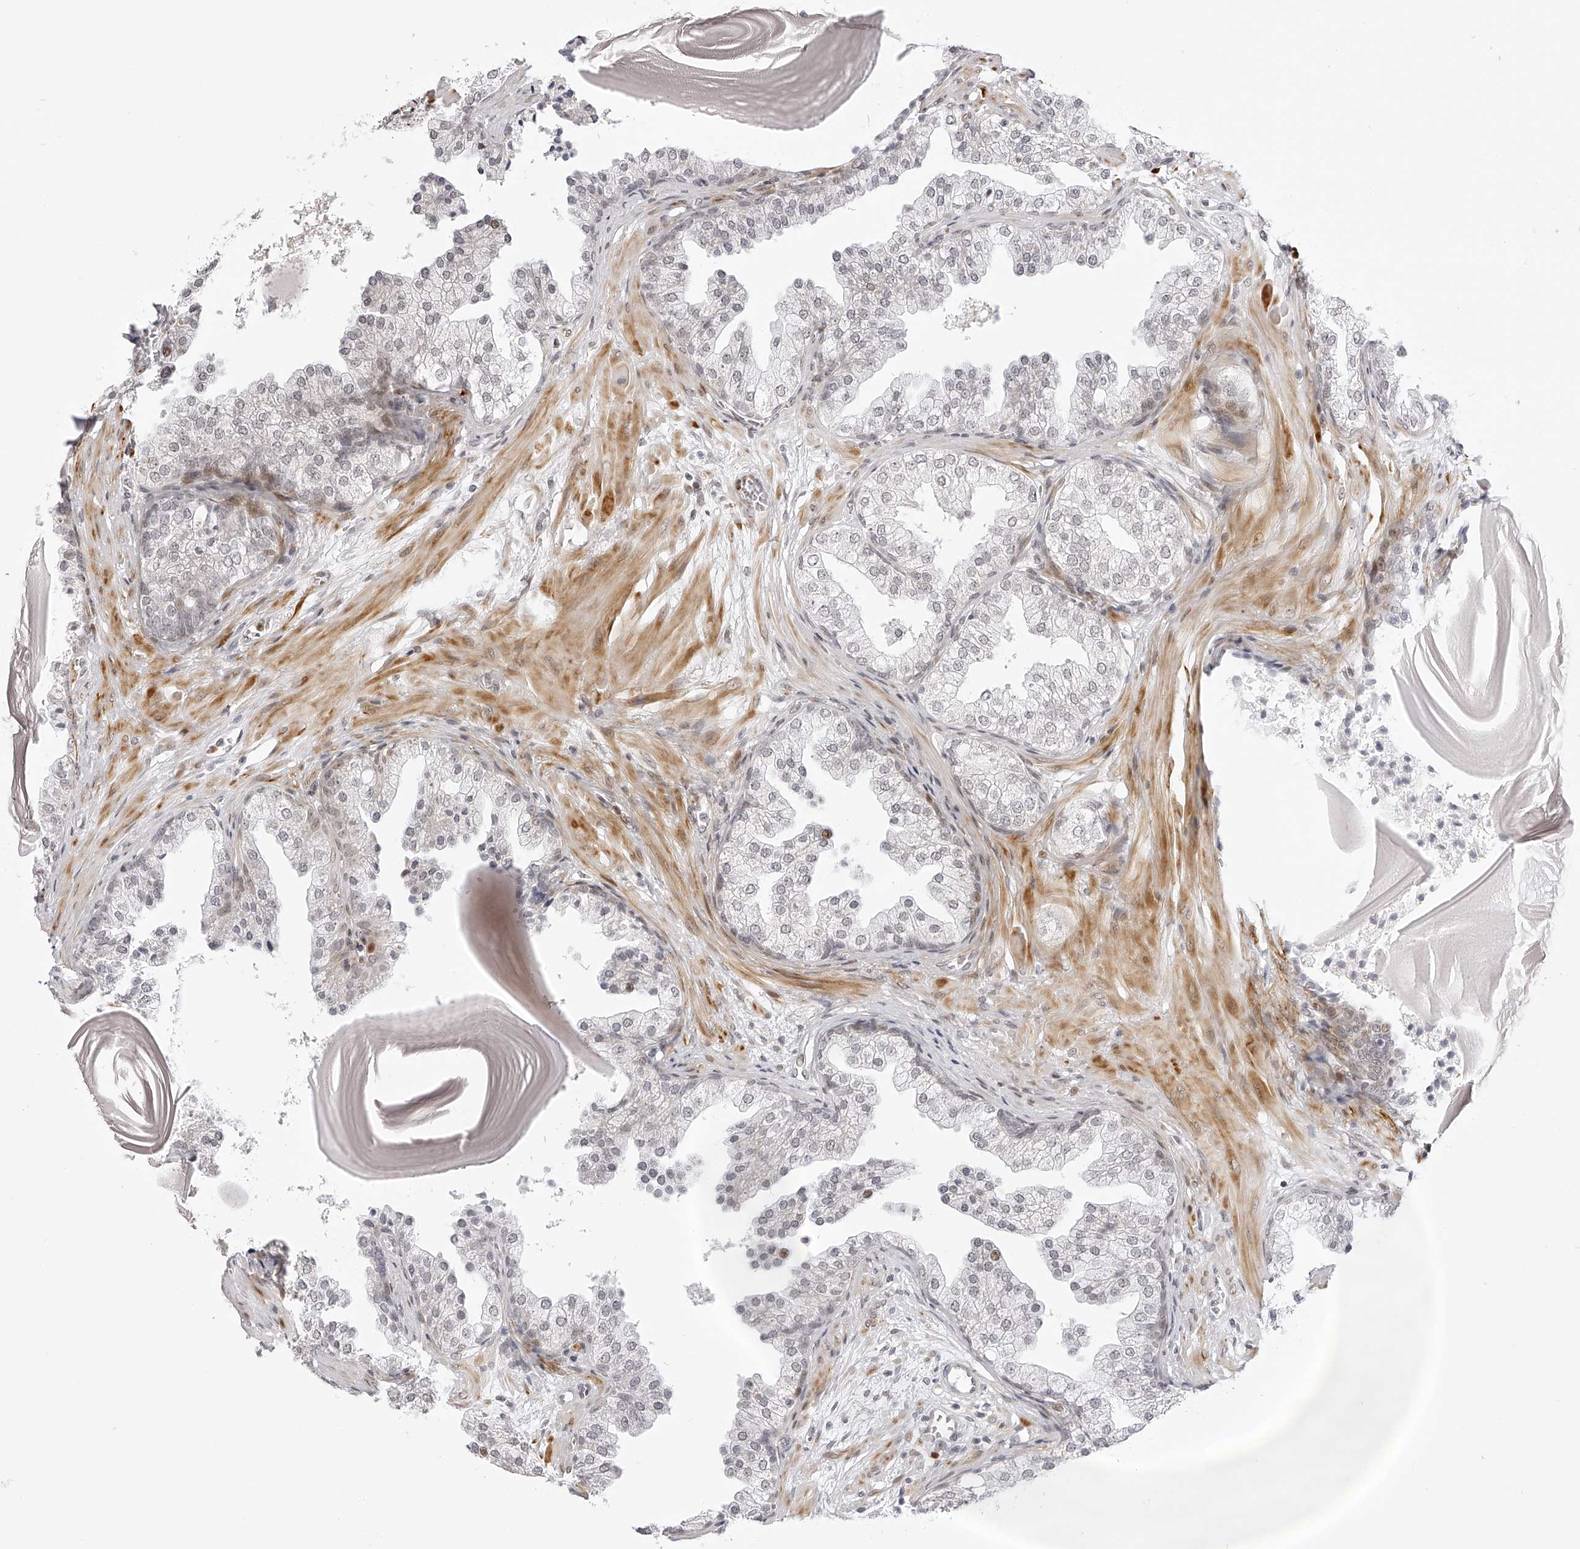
{"staining": {"intensity": "negative", "quantity": "none", "location": "none"}, "tissue": "prostate", "cell_type": "Glandular cells", "image_type": "normal", "snomed": [{"axis": "morphology", "description": "Normal tissue, NOS"}, {"axis": "topography", "description": "Prostate"}], "caption": "DAB (3,3'-diaminobenzidine) immunohistochemical staining of normal prostate demonstrates no significant expression in glandular cells. (Stains: DAB immunohistochemistry (IHC) with hematoxylin counter stain, Microscopy: brightfield microscopy at high magnification).", "gene": "PLEKHG1", "patient": {"sex": "male", "age": 48}}